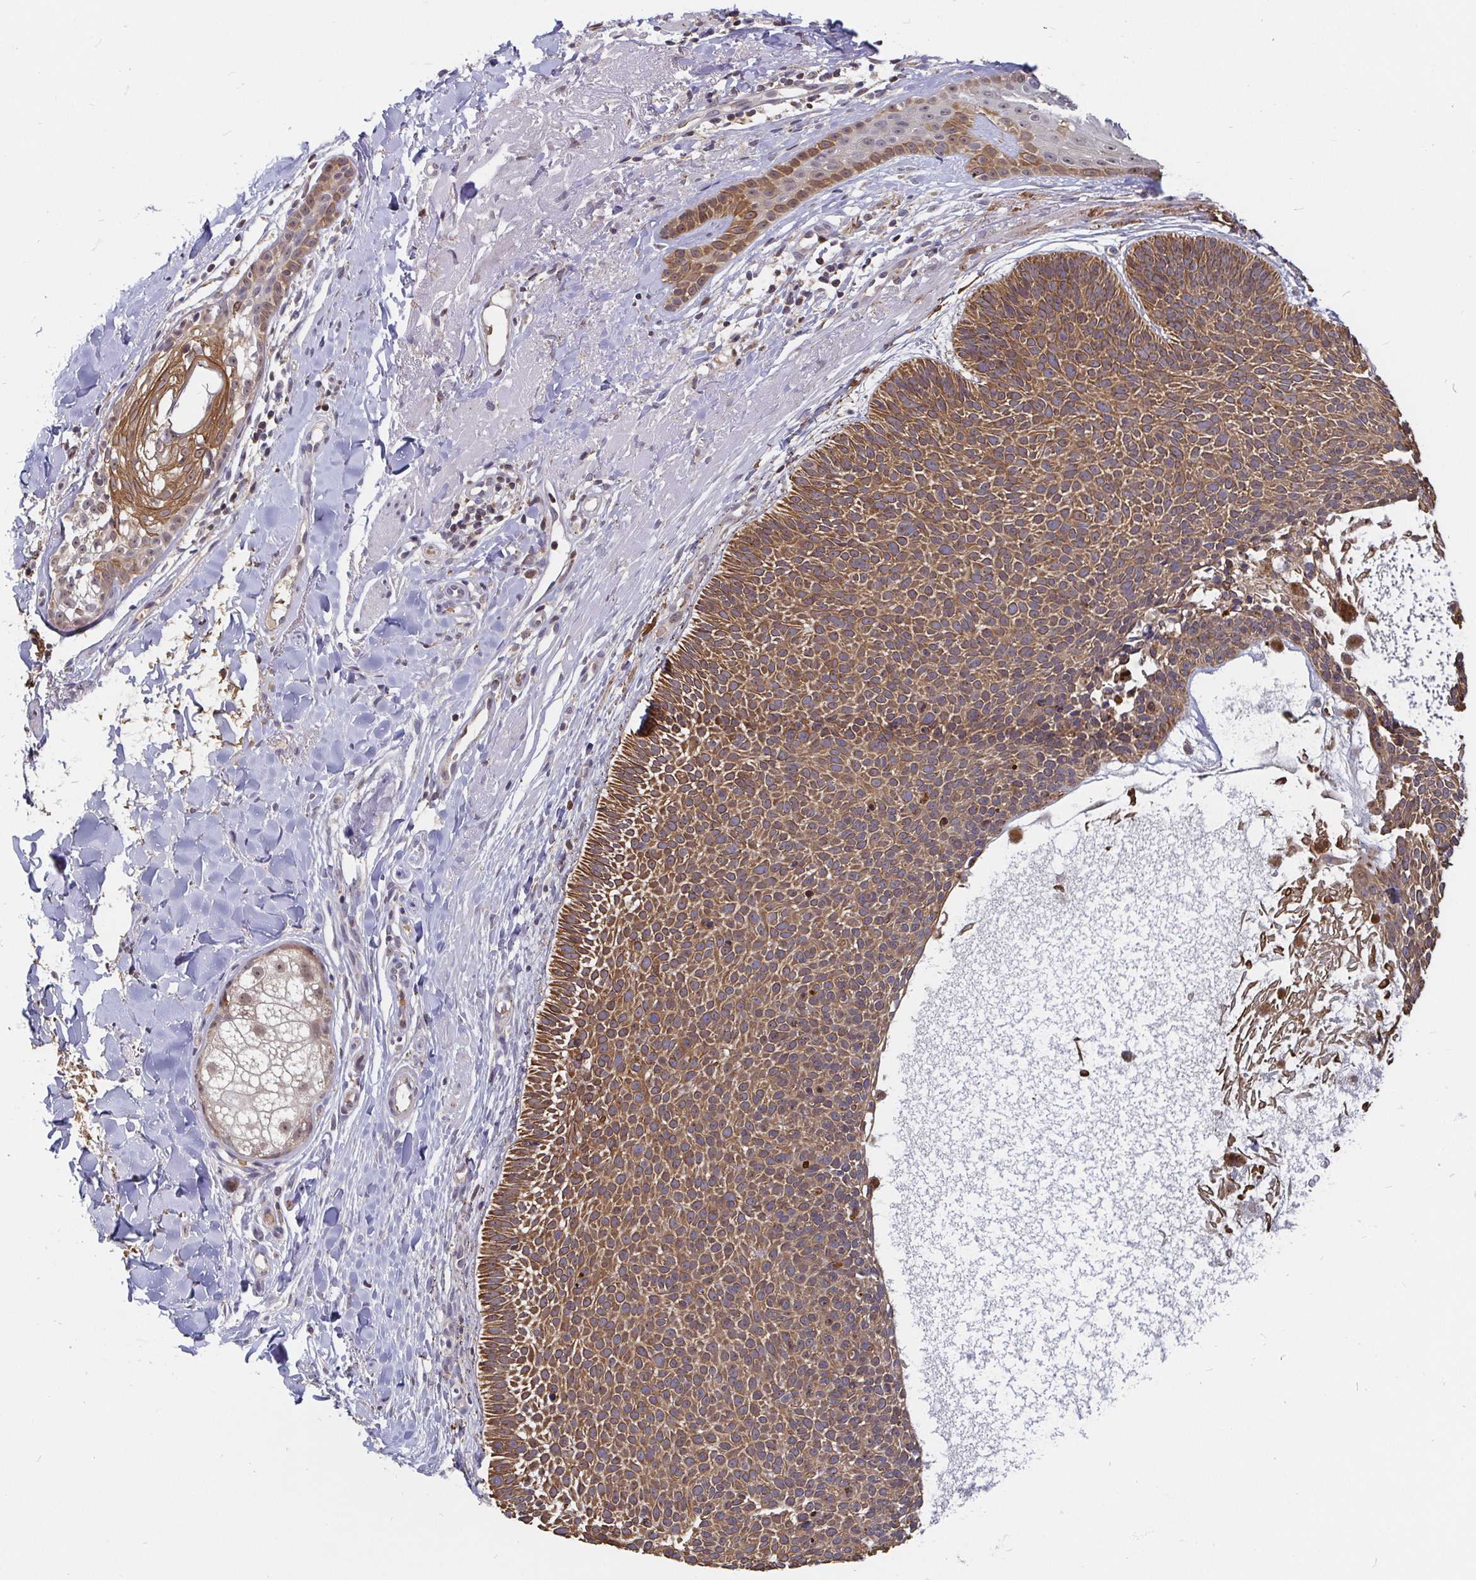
{"staining": {"intensity": "moderate", "quantity": ">75%", "location": "cytoplasmic/membranous"}, "tissue": "skin cancer", "cell_type": "Tumor cells", "image_type": "cancer", "snomed": [{"axis": "morphology", "description": "Basal cell carcinoma"}, {"axis": "topography", "description": "Skin"}], "caption": "The photomicrograph demonstrates staining of skin cancer (basal cell carcinoma), revealing moderate cytoplasmic/membranous protein staining (brown color) within tumor cells. The staining was performed using DAB (3,3'-diaminobenzidine) to visualize the protein expression in brown, while the nuclei were stained in blue with hematoxylin (Magnification: 20x).", "gene": "PDF", "patient": {"sex": "male", "age": 82}}